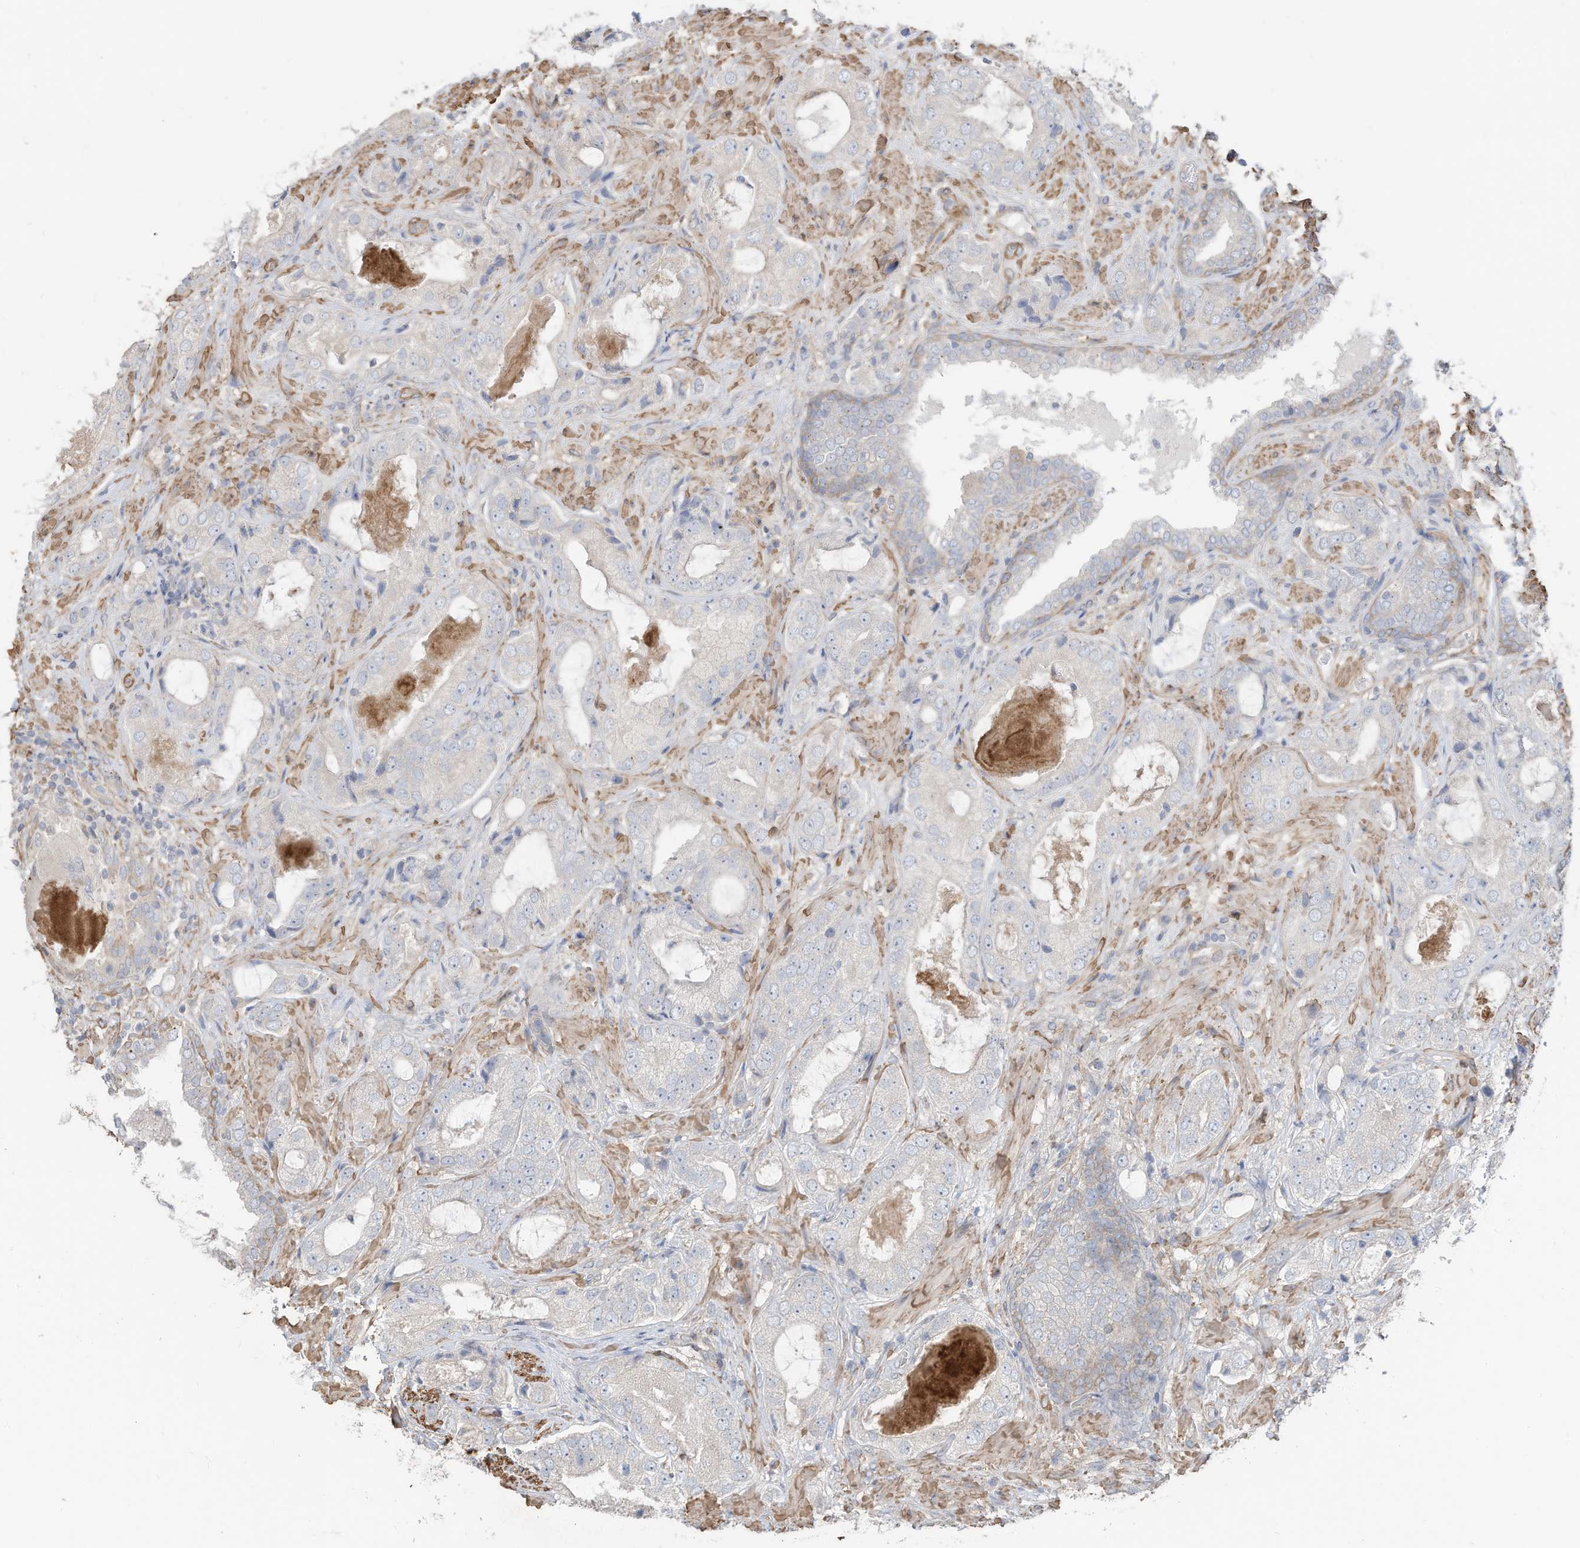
{"staining": {"intensity": "negative", "quantity": "none", "location": "none"}, "tissue": "prostate cancer", "cell_type": "Tumor cells", "image_type": "cancer", "snomed": [{"axis": "morphology", "description": "Normal tissue, NOS"}, {"axis": "morphology", "description": "Adenocarcinoma, High grade"}, {"axis": "topography", "description": "Prostate"}, {"axis": "topography", "description": "Peripheral nerve tissue"}], "caption": "Tumor cells show no significant protein positivity in prostate cancer.", "gene": "SLC17A7", "patient": {"sex": "male", "age": 59}}